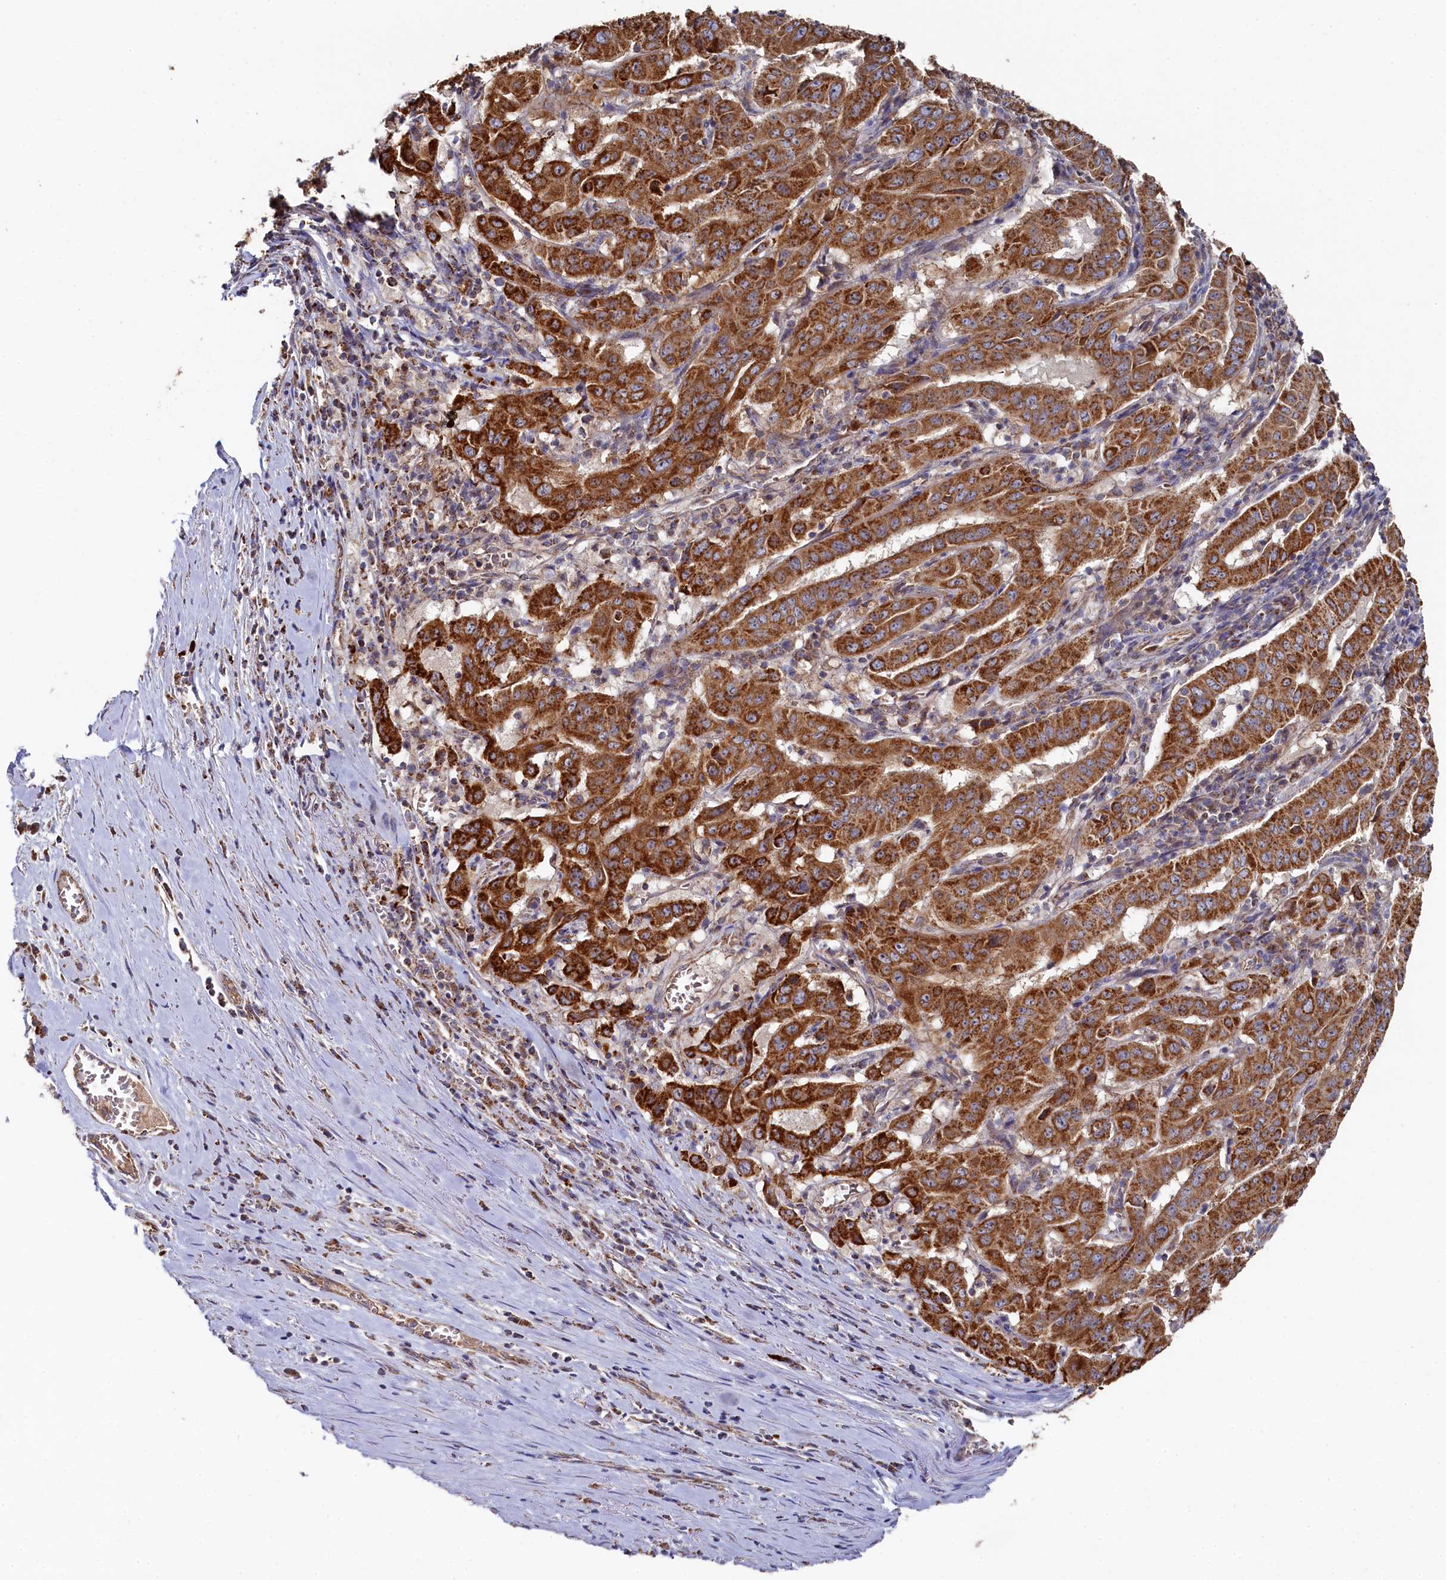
{"staining": {"intensity": "strong", "quantity": ">75%", "location": "cytoplasmic/membranous"}, "tissue": "pancreatic cancer", "cell_type": "Tumor cells", "image_type": "cancer", "snomed": [{"axis": "morphology", "description": "Adenocarcinoma, NOS"}, {"axis": "topography", "description": "Pancreas"}], "caption": "Immunohistochemical staining of pancreatic cancer (adenocarcinoma) shows strong cytoplasmic/membranous protein staining in about >75% of tumor cells.", "gene": "HAUS2", "patient": {"sex": "male", "age": 63}}